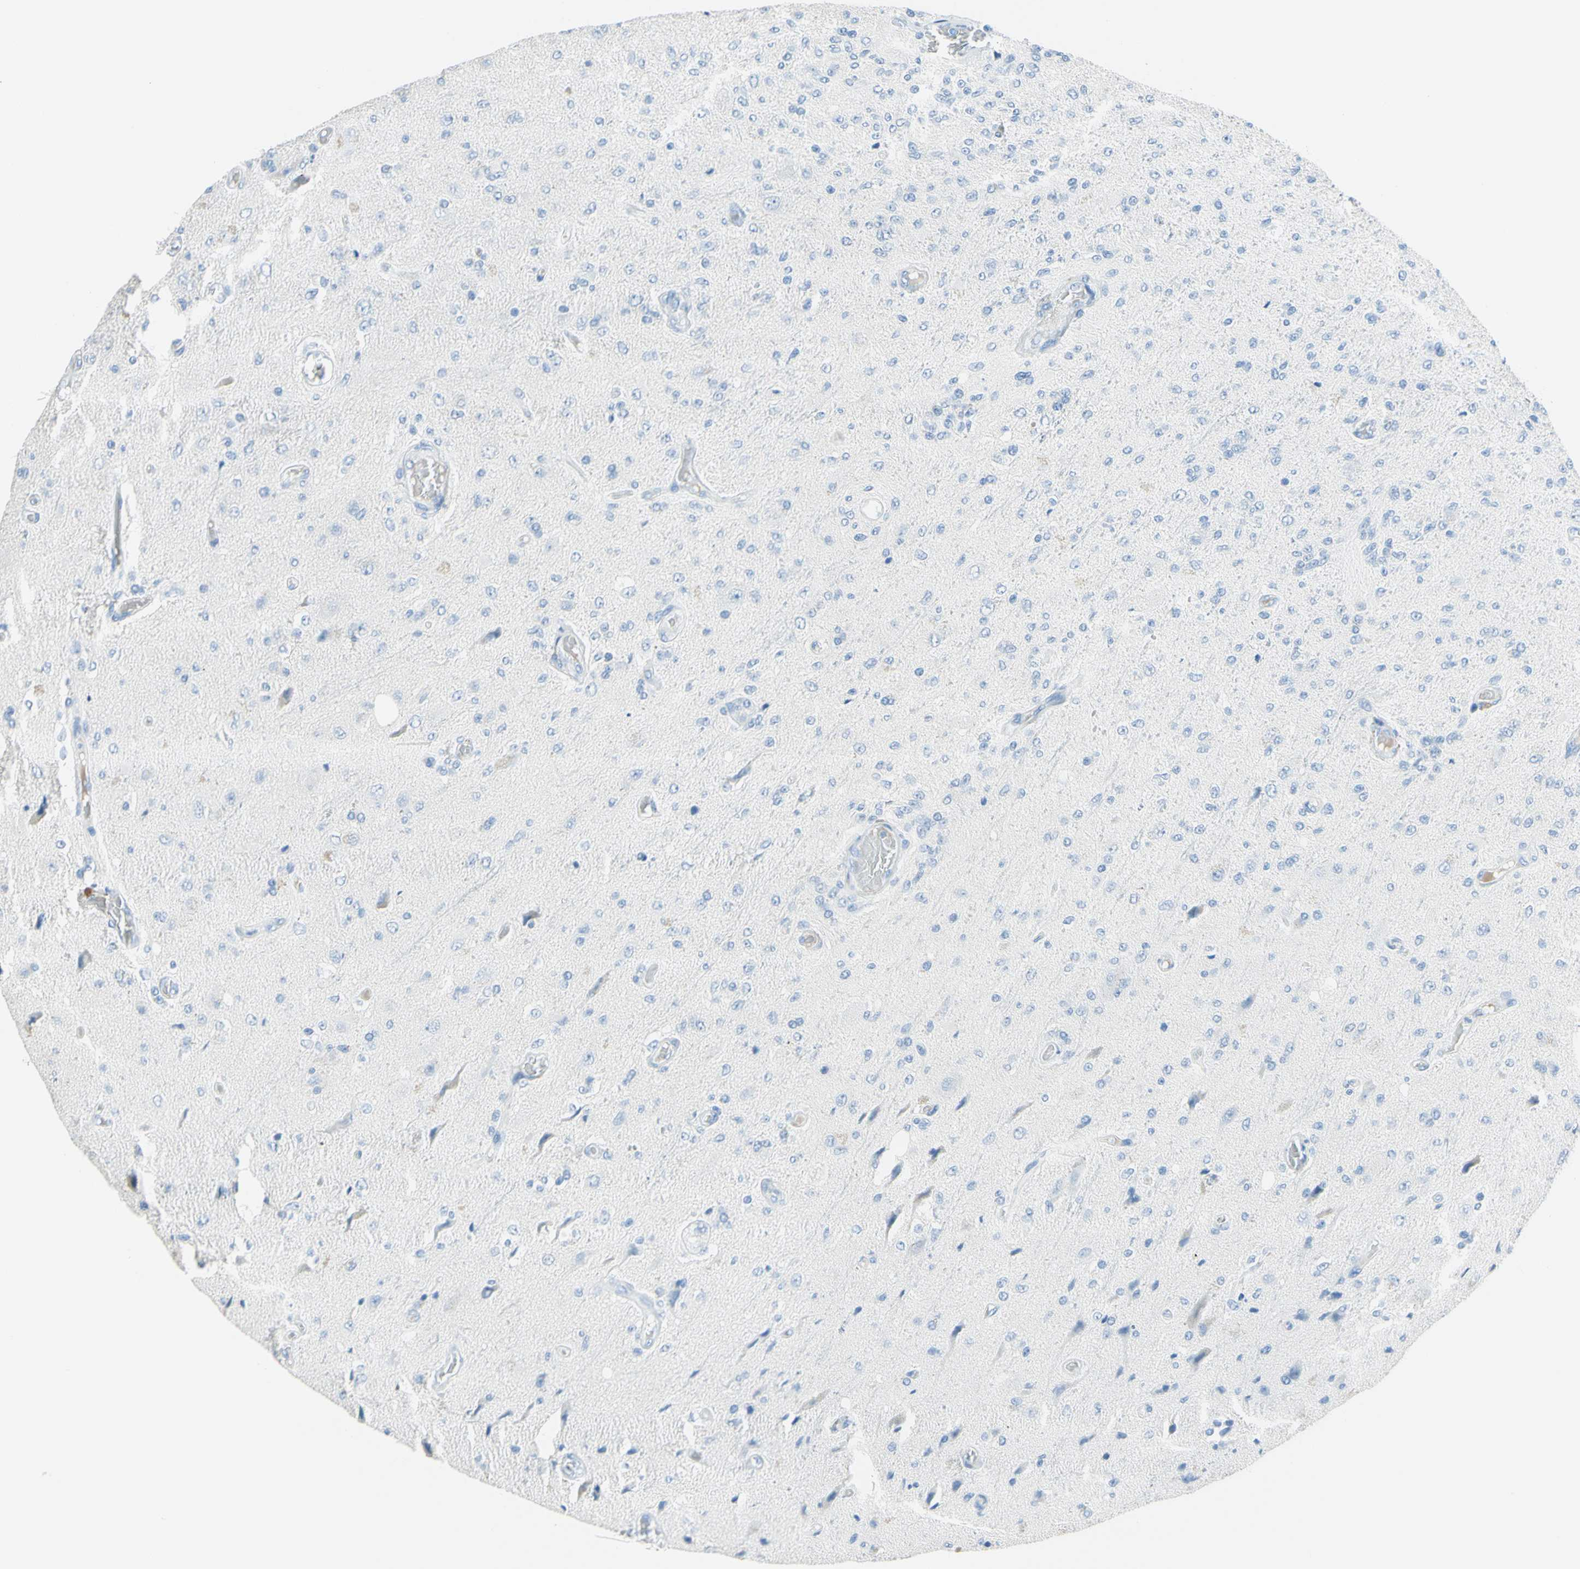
{"staining": {"intensity": "negative", "quantity": "none", "location": "none"}, "tissue": "glioma", "cell_type": "Tumor cells", "image_type": "cancer", "snomed": [{"axis": "morphology", "description": "Normal tissue, NOS"}, {"axis": "morphology", "description": "Glioma, malignant, High grade"}, {"axis": "topography", "description": "Cerebral cortex"}], "caption": "Immunohistochemistry micrograph of neoplastic tissue: malignant high-grade glioma stained with DAB demonstrates no significant protein staining in tumor cells.", "gene": "IL6ST", "patient": {"sex": "male", "age": 77}}